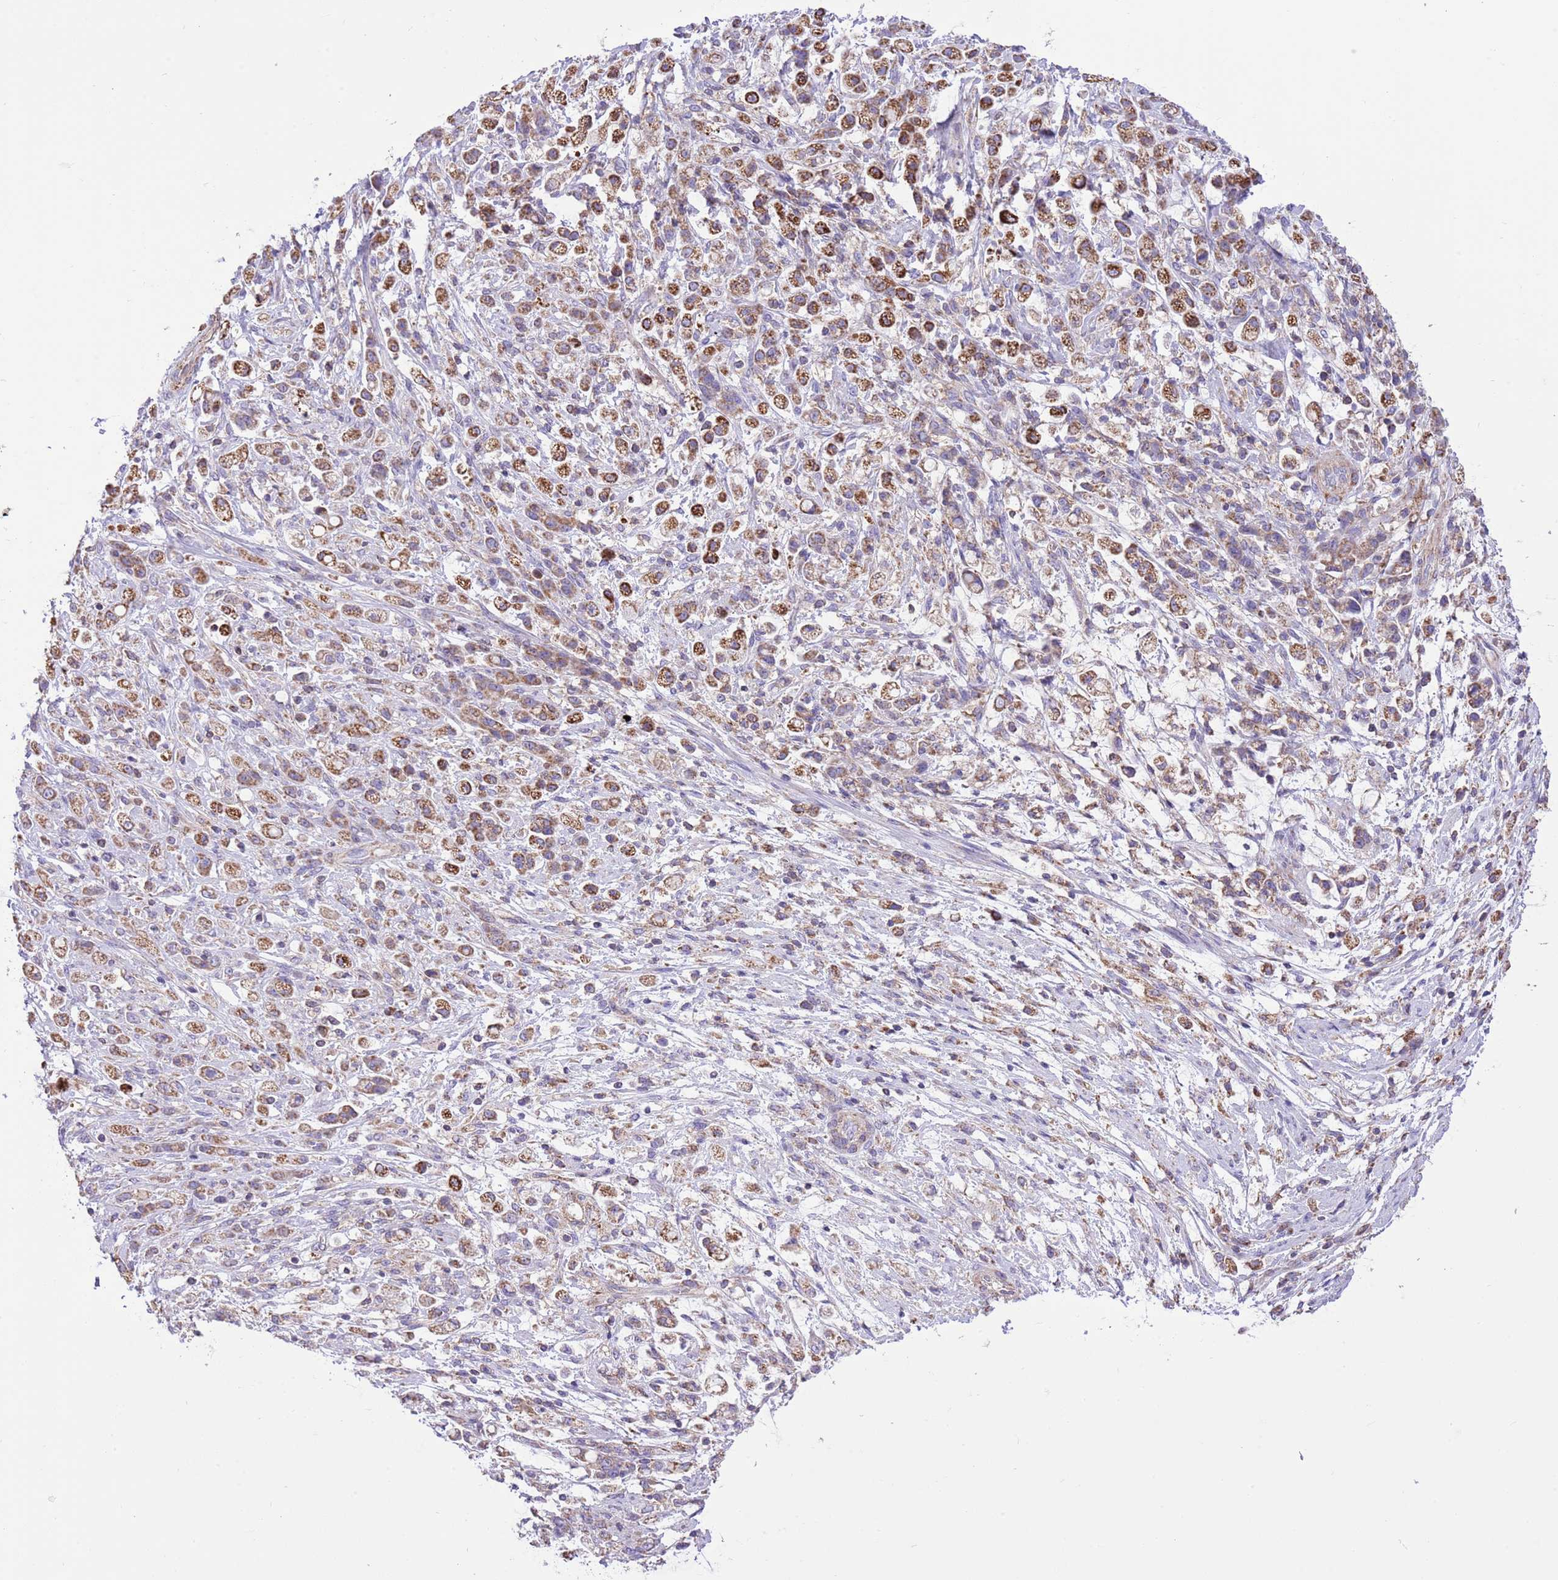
{"staining": {"intensity": "strong", "quantity": "25%-75%", "location": "cytoplasmic/membranous"}, "tissue": "stomach cancer", "cell_type": "Tumor cells", "image_type": "cancer", "snomed": [{"axis": "morphology", "description": "Adenocarcinoma, NOS"}, {"axis": "topography", "description": "Stomach"}], "caption": "Tumor cells demonstrate high levels of strong cytoplasmic/membranous expression in about 25%-75% of cells in stomach cancer (adenocarcinoma).", "gene": "SS18L2", "patient": {"sex": "female", "age": 60}}